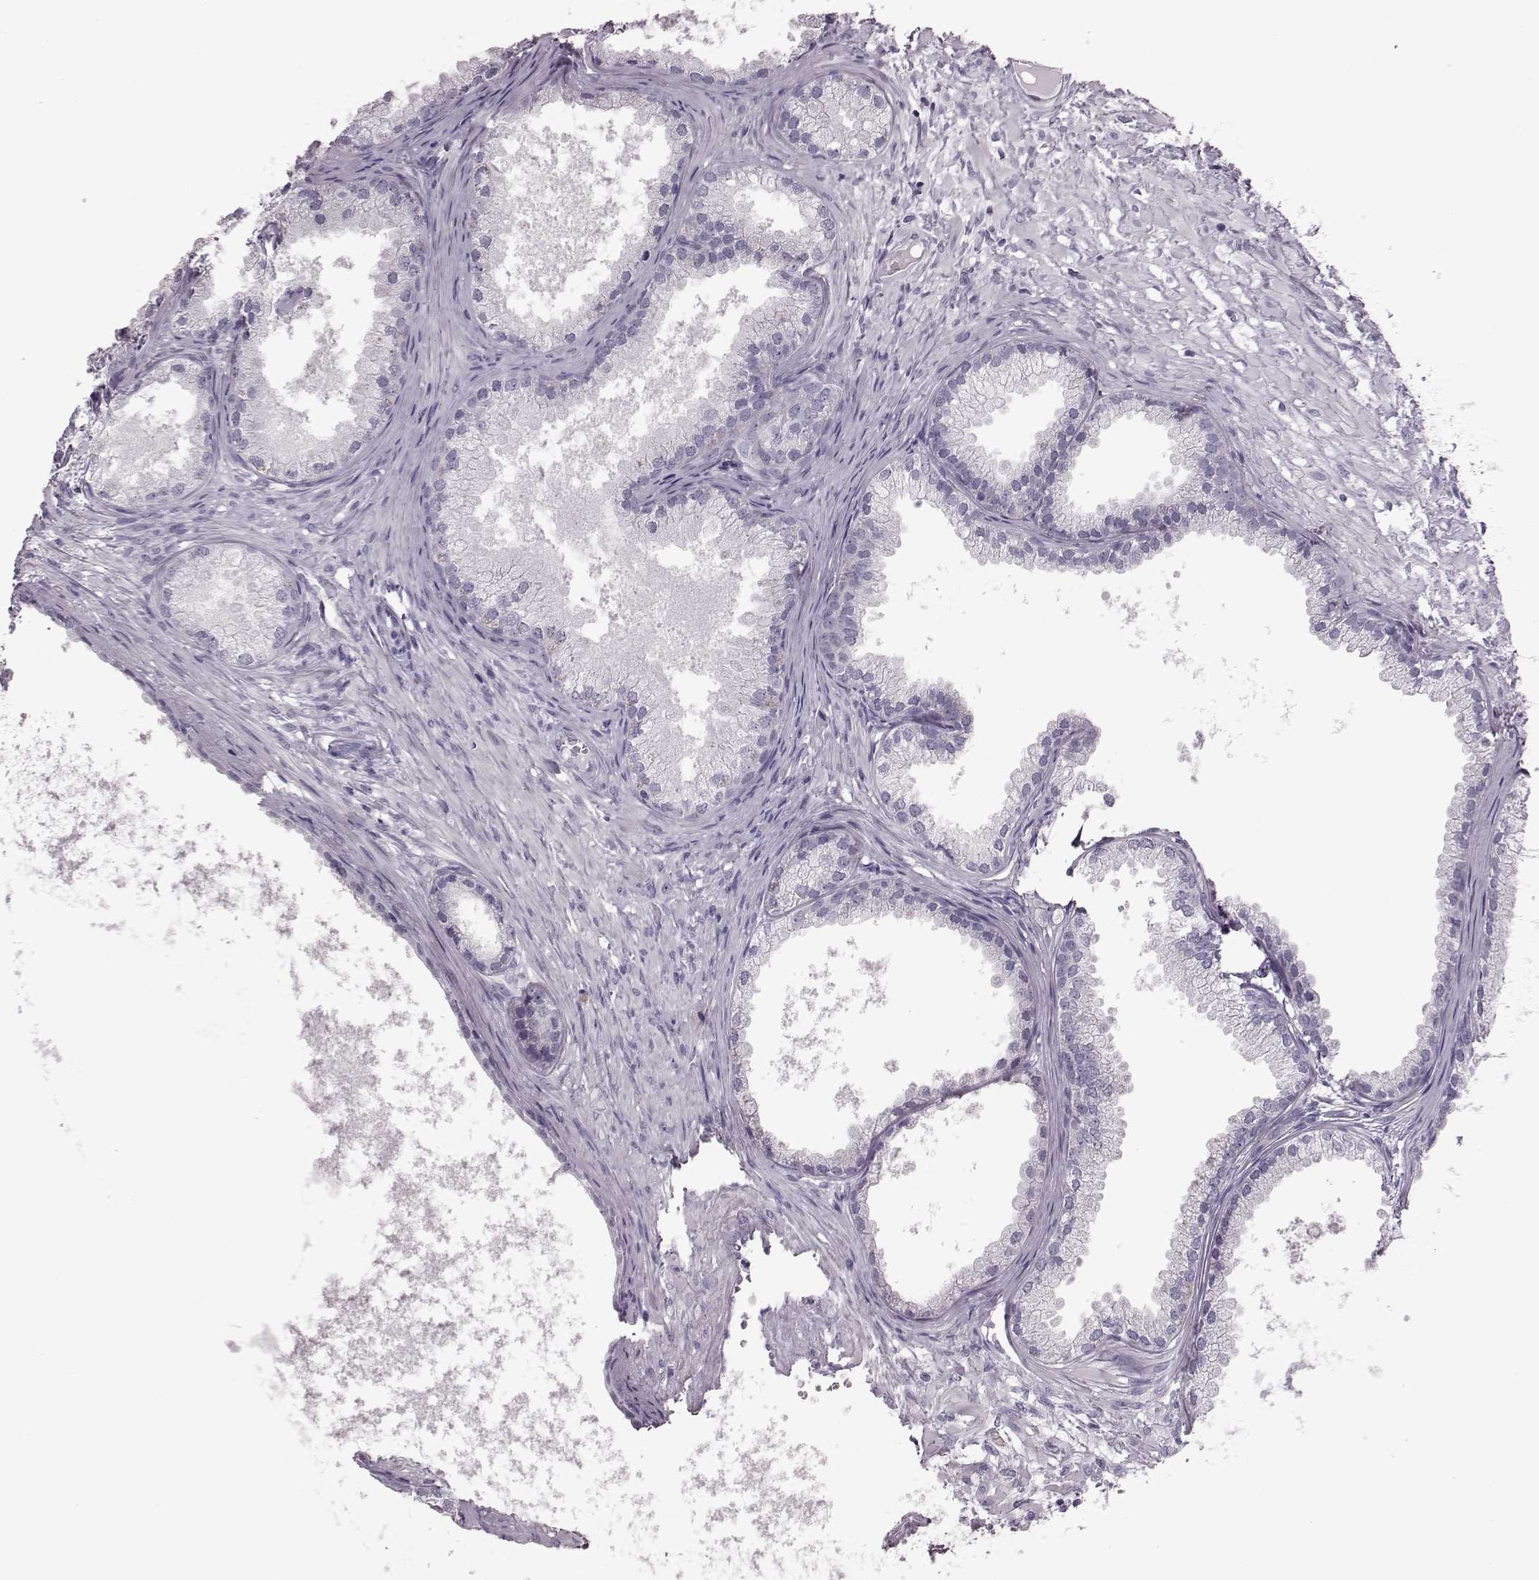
{"staining": {"intensity": "negative", "quantity": "none", "location": "none"}, "tissue": "prostate cancer", "cell_type": "Tumor cells", "image_type": "cancer", "snomed": [{"axis": "morphology", "description": "Adenocarcinoma, High grade"}, {"axis": "topography", "description": "Prostate"}], "caption": "Prostate cancer (high-grade adenocarcinoma) was stained to show a protein in brown. There is no significant positivity in tumor cells. (IHC, brightfield microscopy, high magnification).", "gene": "RIMS2", "patient": {"sex": "male", "age": 83}}